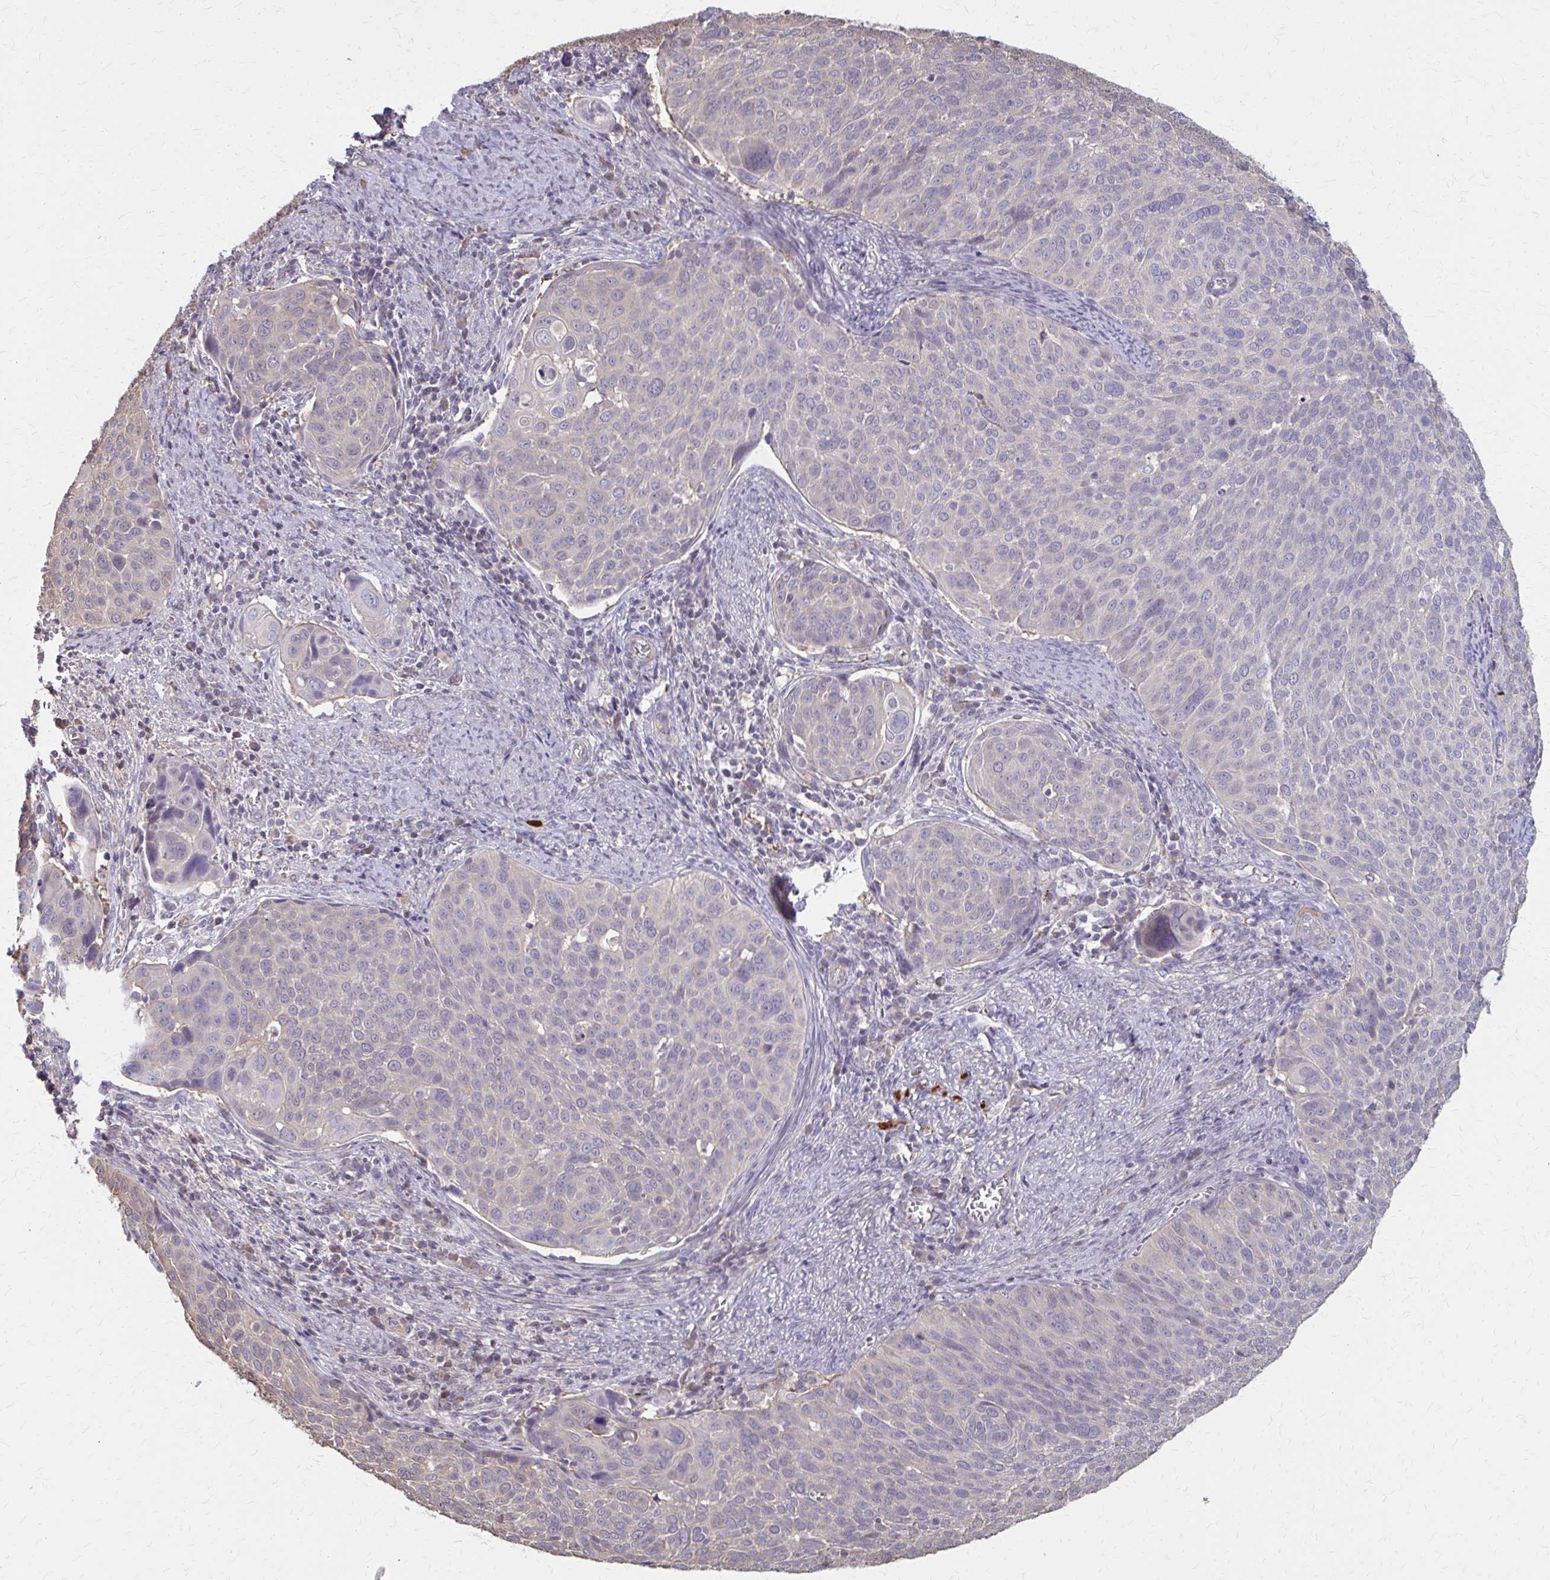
{"staining": {"intensity": "negative", "quantity": "none", "location": "none"}, "tissue": "cervical cancer", "cell_type": "Tumor cells", "image_type": "cancer", "snomed": [{"axis": "morphology", "description": "Squamous cell carcinoma, NOS"}, {"axis": "topography", "description": "Cervix"}], "caption": "A high-resolution photomicrograph shows IHC staining of cervical cancer (squamous cell carcinoma), which reveals no significant staining in tumor cells.", "gene": "IFI44L", "patient": {"sex": "female", "age": 39}}